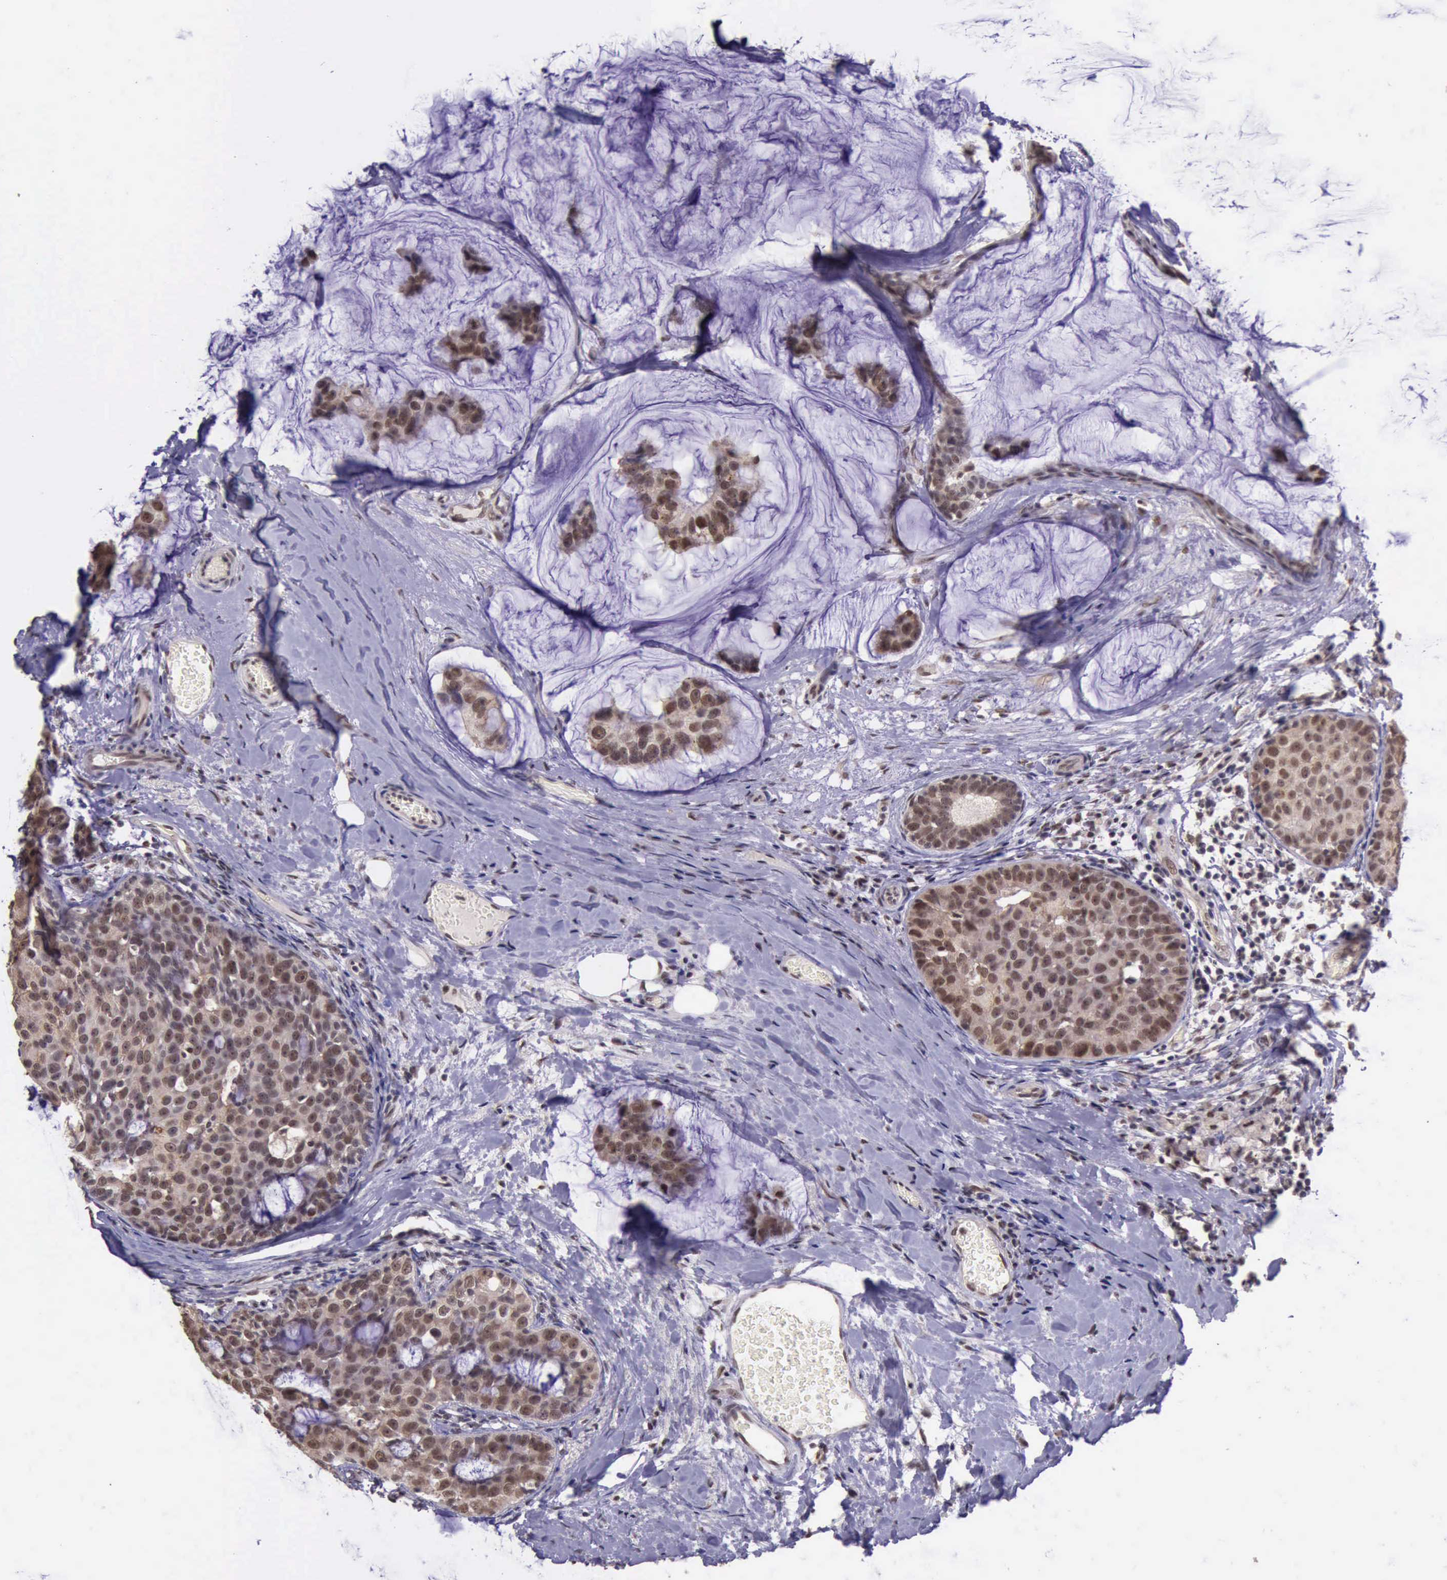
{"staining": {"intensity": "moderate", "quantity": ">75%", "location": "cytoplasmic/membranous,nuclear"}, "tissue": "breast cancer", "cell_type": "Tumor cells", "image_type": "cancer", "snomed": [{"axis": "morphology", "description": "Normal tissue, NOS"}, {"axis": "morphology", "description": "Duct carcinoma"}, {"axis": "topography", "description": "Breast"}], "caption": "Brown immunohistochemical staining in human breast cancer reveals moderate cytoplasmic/membranous and nuclear positivity in about >75% of tumor cells.", "gene": "PRPF39", "patient": {"sex": "female", "age": 50}}